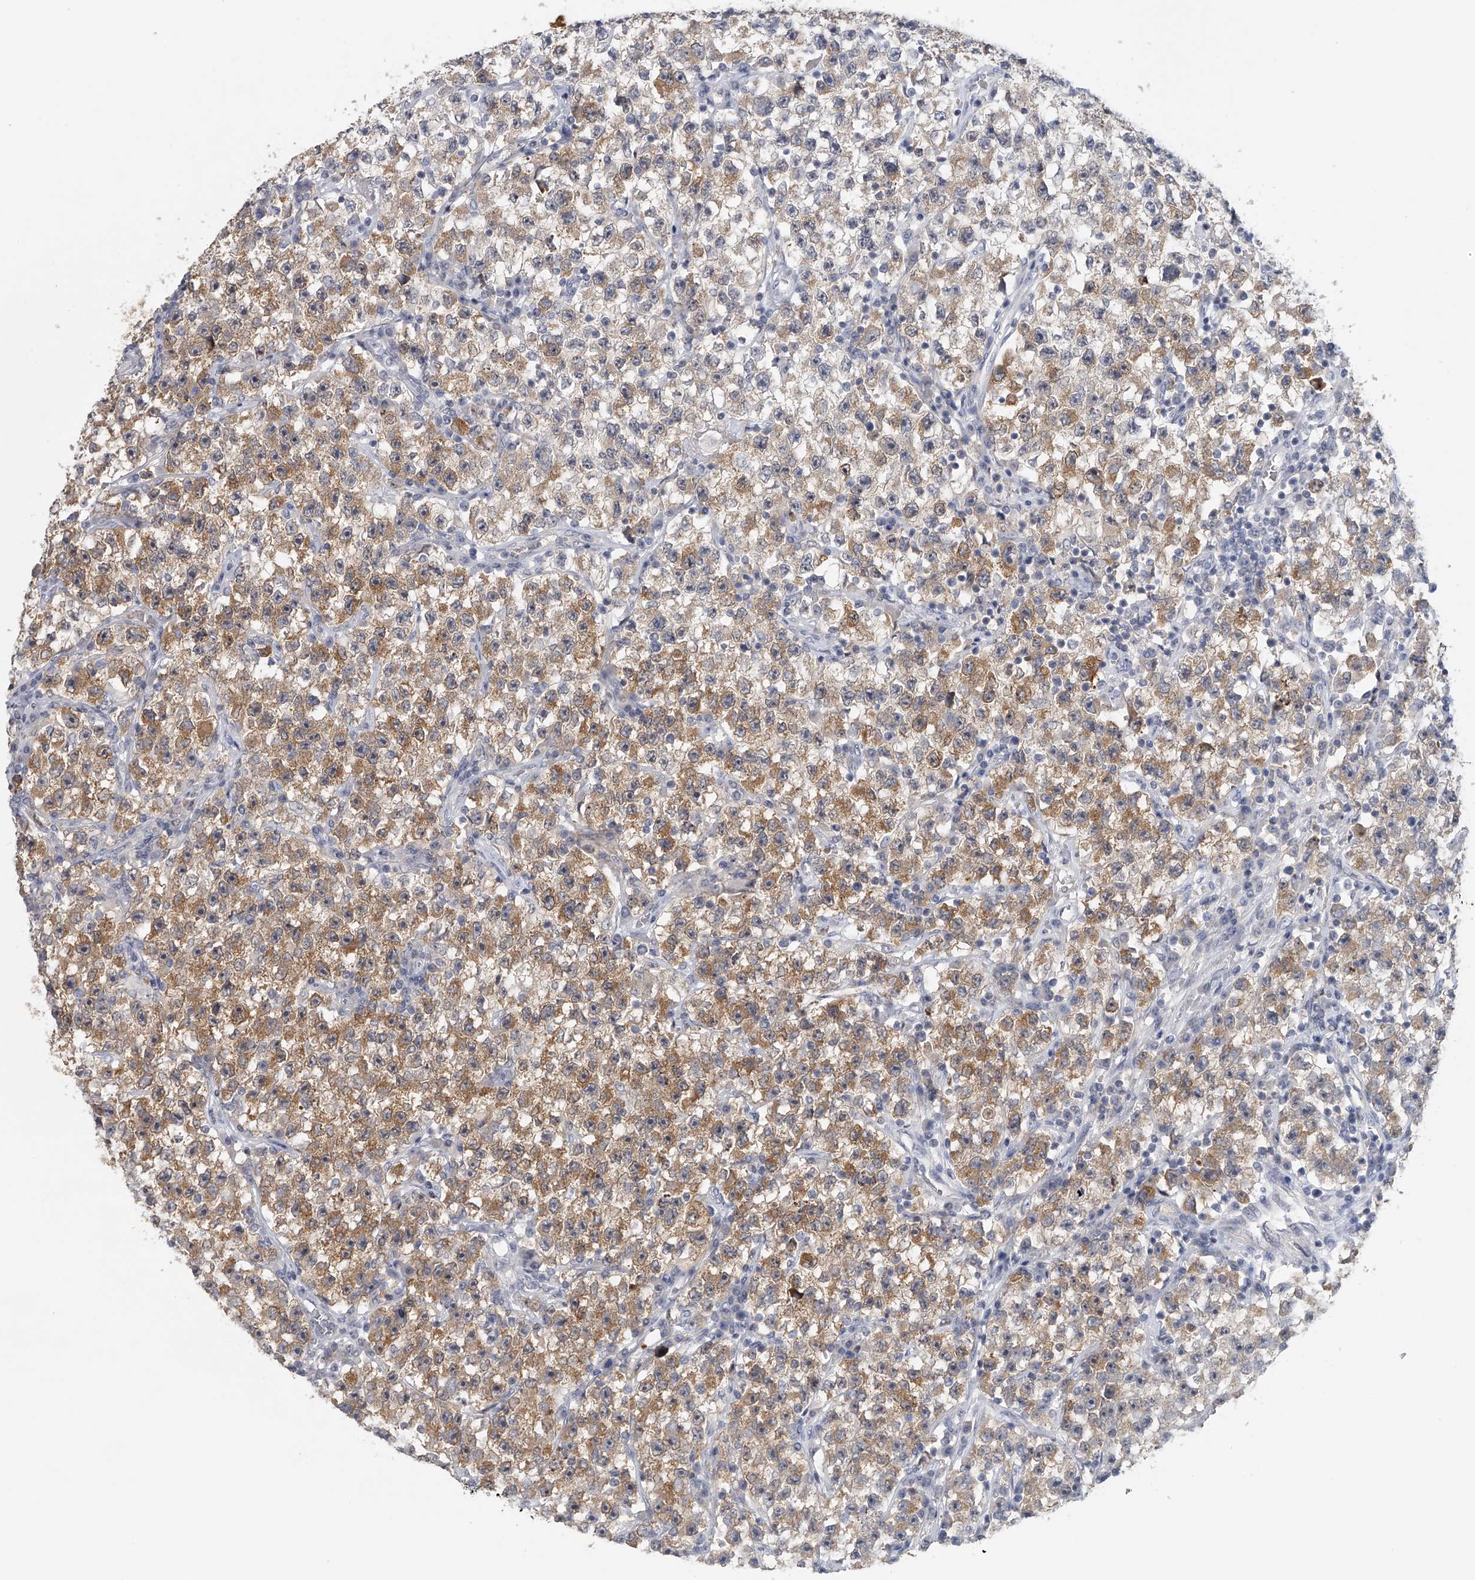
{"staining": {"intensity": "moderate", "quantity": ">75%", "location": "cytoplasmic/membranous"}, "tissue": "testis cancer", "cell_type": "Tumor cells", "image_type": "cancer", "snomed": [{"axis": "morphology", "description": "Seminoma, NOS"}, {"axis": "topography", "description": "Testis"}], "caption": "A micrograph of testis seminoma stained for a protein exhibits moderate cytoplasmic/membranous brown staining in tumor cells.", "gene": "DDX43", "patient": {"sex": "male", "age": 22}}